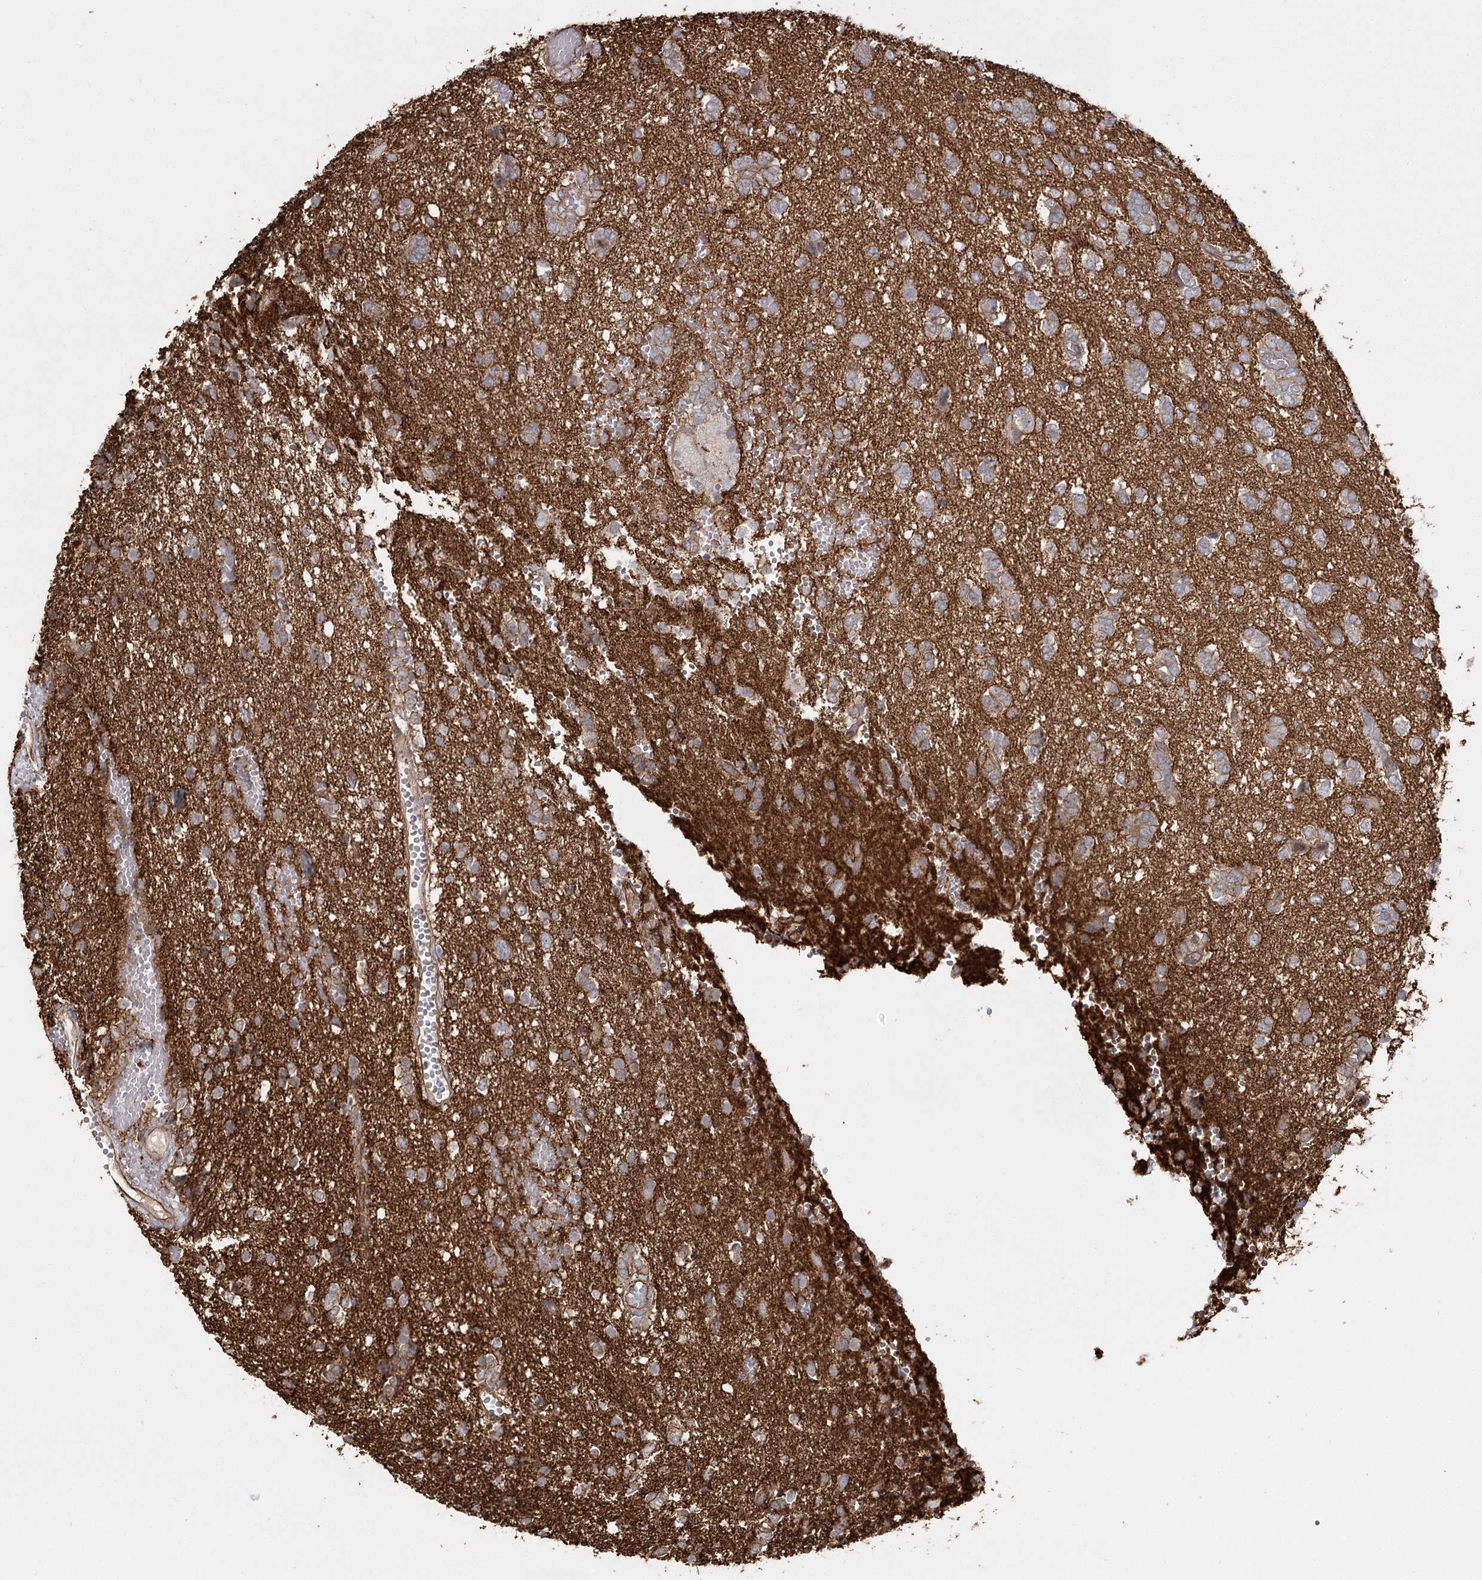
{"staining": {"intensity": "negative", "quantity": "none", "location": "none"}, "tissue": "glioma", "cell_type": "Tumor cells", "image_type": "cancer", "snomed": [{"axis": "morphology", "description": "Glioma, malignant, High grade"}, {"axis": "topography", "description": "Brain"}], "caption": "Tumor cells are negative for brown protein staining in malignant high-grade glioma.", "gene": "RPP14", "patient": {"sex": "female", "age": 59}}